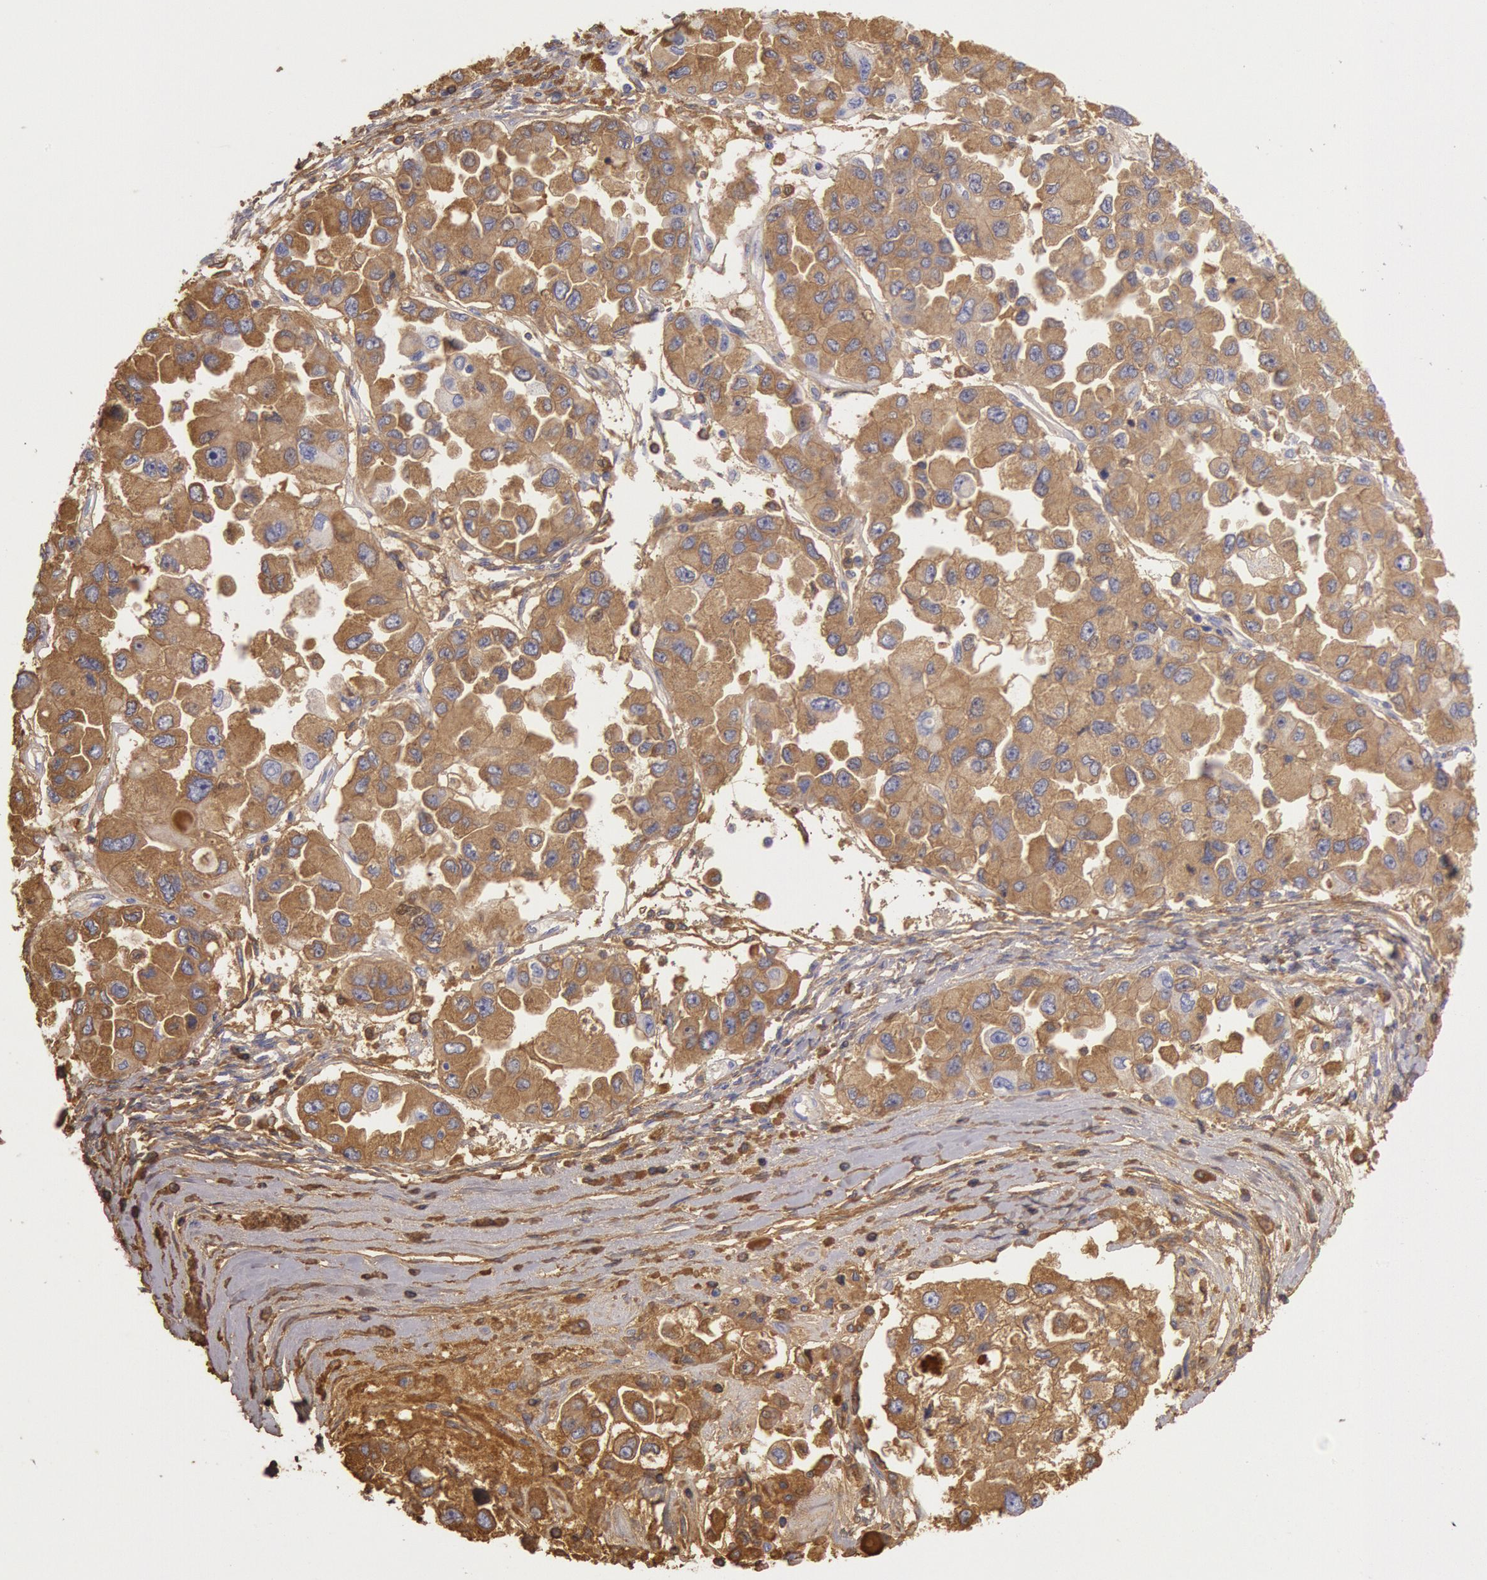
{"staining": {"intensity": "strong", "quantity": ">75%", "location": "cytoplasmic/membranous"}, "tissue": "ovarian cancer", "cell_type": "Tumor cells", "image_type": "cancer", "snomed": [{"axis": "morphology", "description": "Cystadenocarcinoma, serous, NOS"}, {"axis": "topography", "description": "Ovary"}], "caption": "This is a micrograph of immunohistochemistry (IHC) staining of ovarian cancer, which shows strong positivity in the cytoplasmic/membranous of tumor cells.", "gene": "IGHG1", "patient": {"sex": "female", "age": 84}}